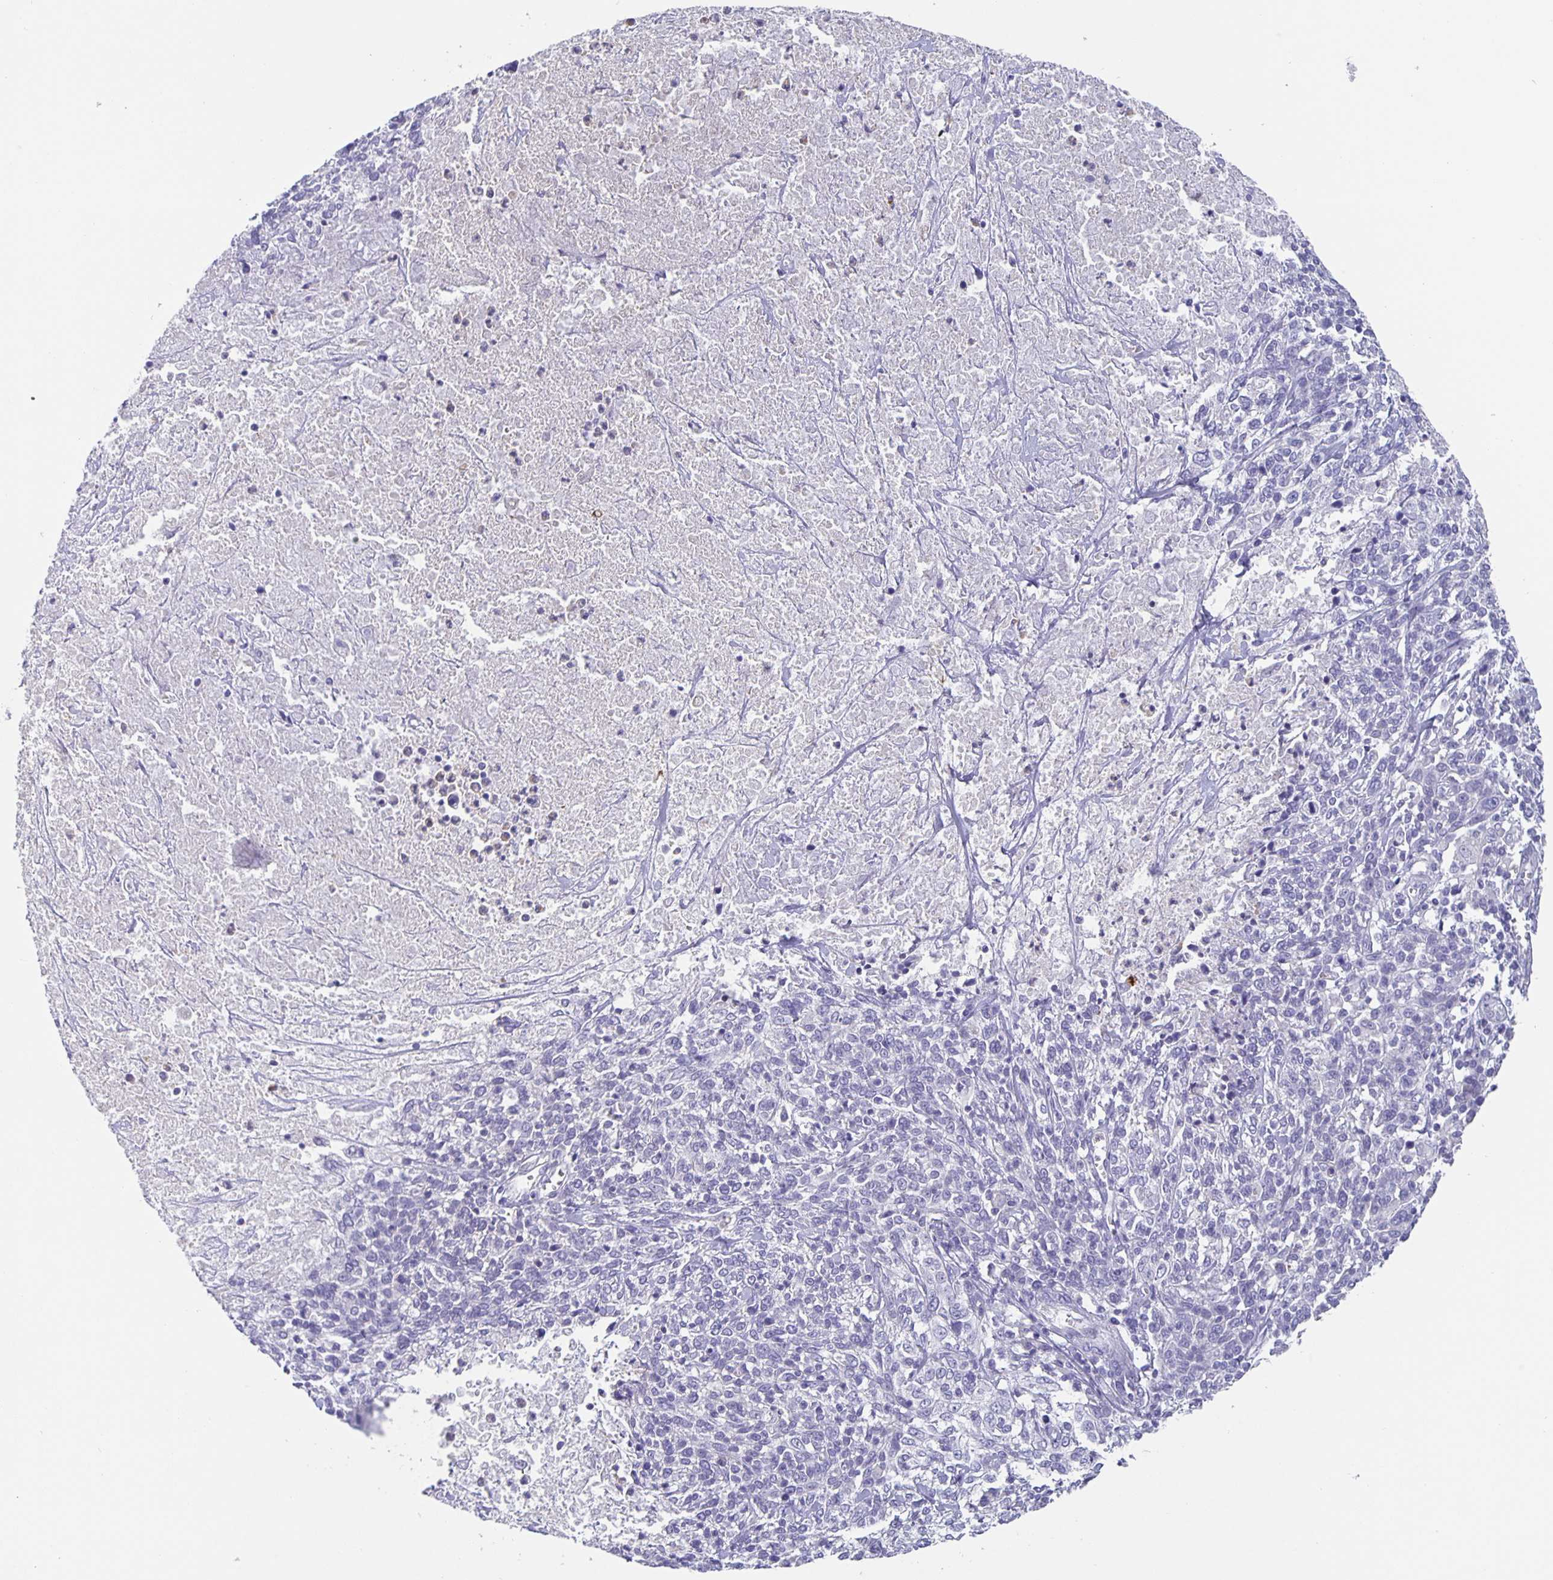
{"staining": {"intensity": "negative", "quantity": "none", "location": "none"}, "tissue": "cervical cancer", "cell_type": "Tumor cells", "image_type": "cancer", "snomed": [{"axis": "morphology", "description": "Squamous cell carcinoma, NOS"}, {"axis": "topography", "description": "Cervix"}], "caption": "Immunohistochemical staining of cervical cancer (squamous cell carcinoma) reveals no significant positivity in tumor cells.", "gene": "GDF15", "patient": {"sex": "female", "age": 46}}